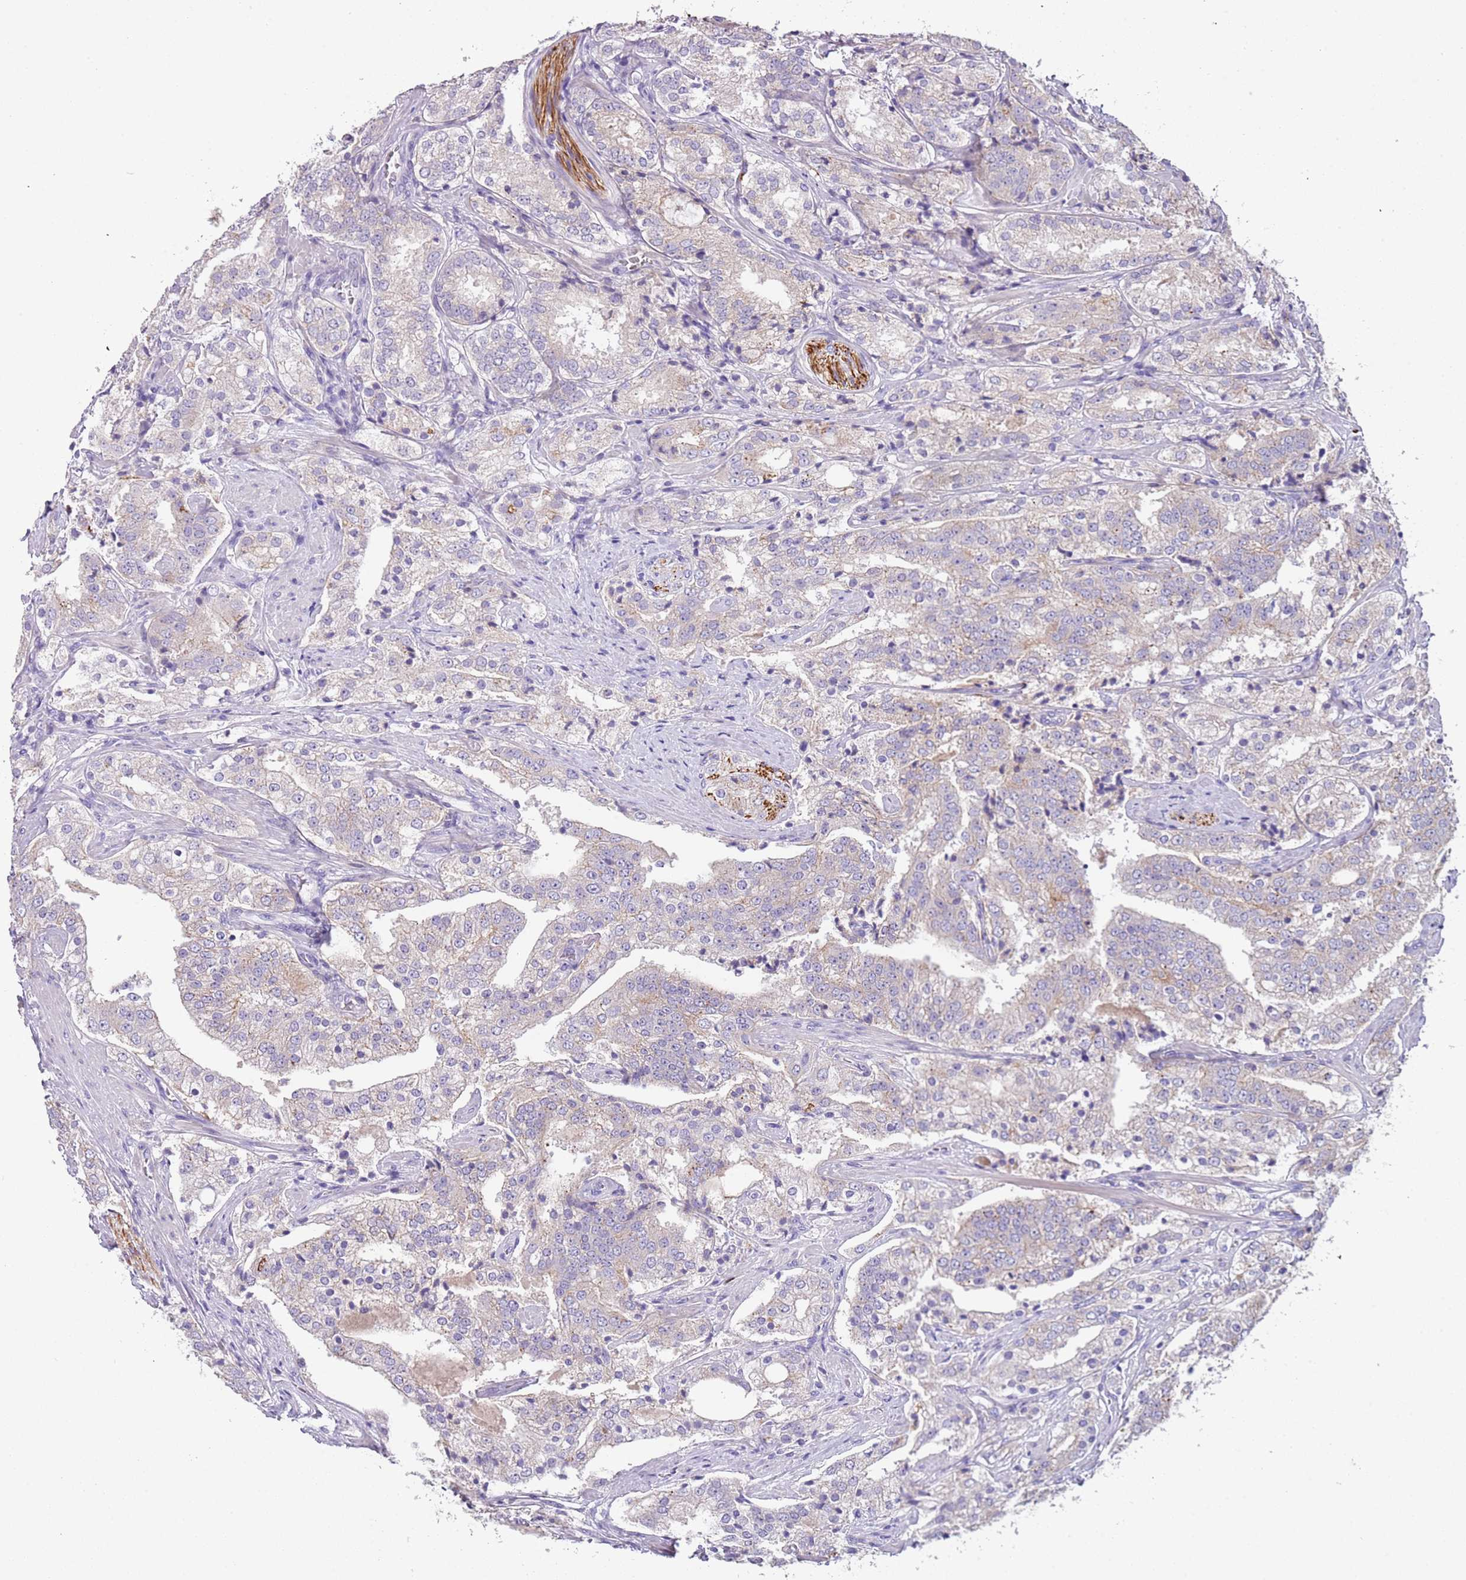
{"staining": {"intensity": "weak", "quantity": "<25%", "location": "cytoplasmic/membranous"}, "tissue": "prostate cancer", "cell_type": "Tumor cells", "image_type": "cancer", "snomed": [{"axis": "morphology", "description": "Adenocarcinoma, High grade"}, {"axis": "topography", "description": "Prostate"}], "caption": "The histopathology image reveals no staining of tumor cells in prostate adenocarcinoma (high-grade).", "gene": "C2CD3", "patient": {"sex": "male", "age": 63}}